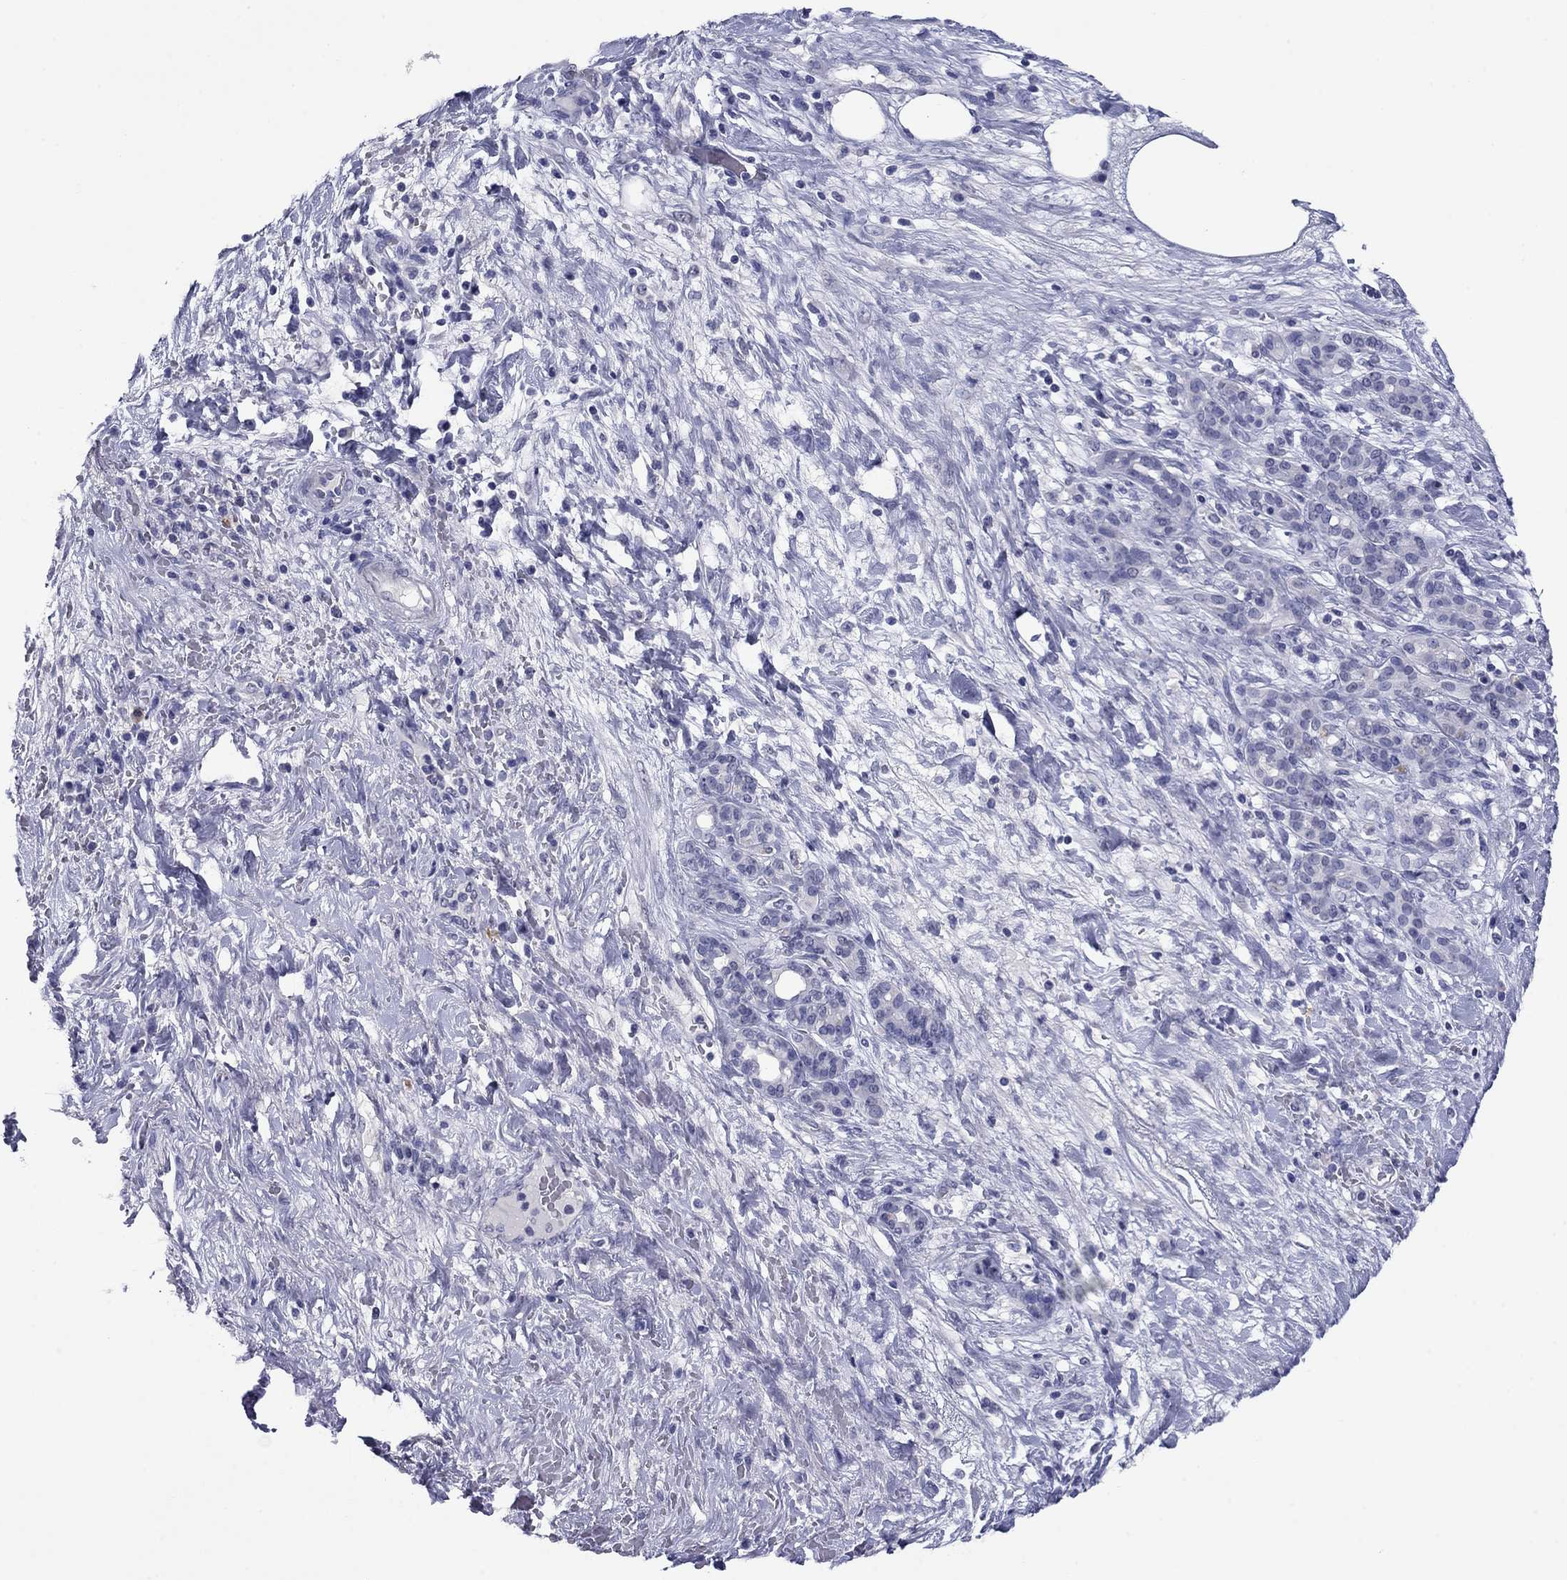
{"staining": {"intensity": "negative", "quantity": "none", "location": "none"}, "tissue": "pancreatic cancer", "cell_type": "Tumor cells", "image_type": "cancer", "snomed": [{"axis": "morphology", "description": "Adenocarcinoma, NOS"}, {"axis": "topography", "description": "Pancreas"}], "caption": "This is an immunohistochemistry image of adenocarcinoma (pancreatic). There is no positivity in tumor cells.", "gene": "HAO1", "patient": {"sex": "male", "age": 44}}